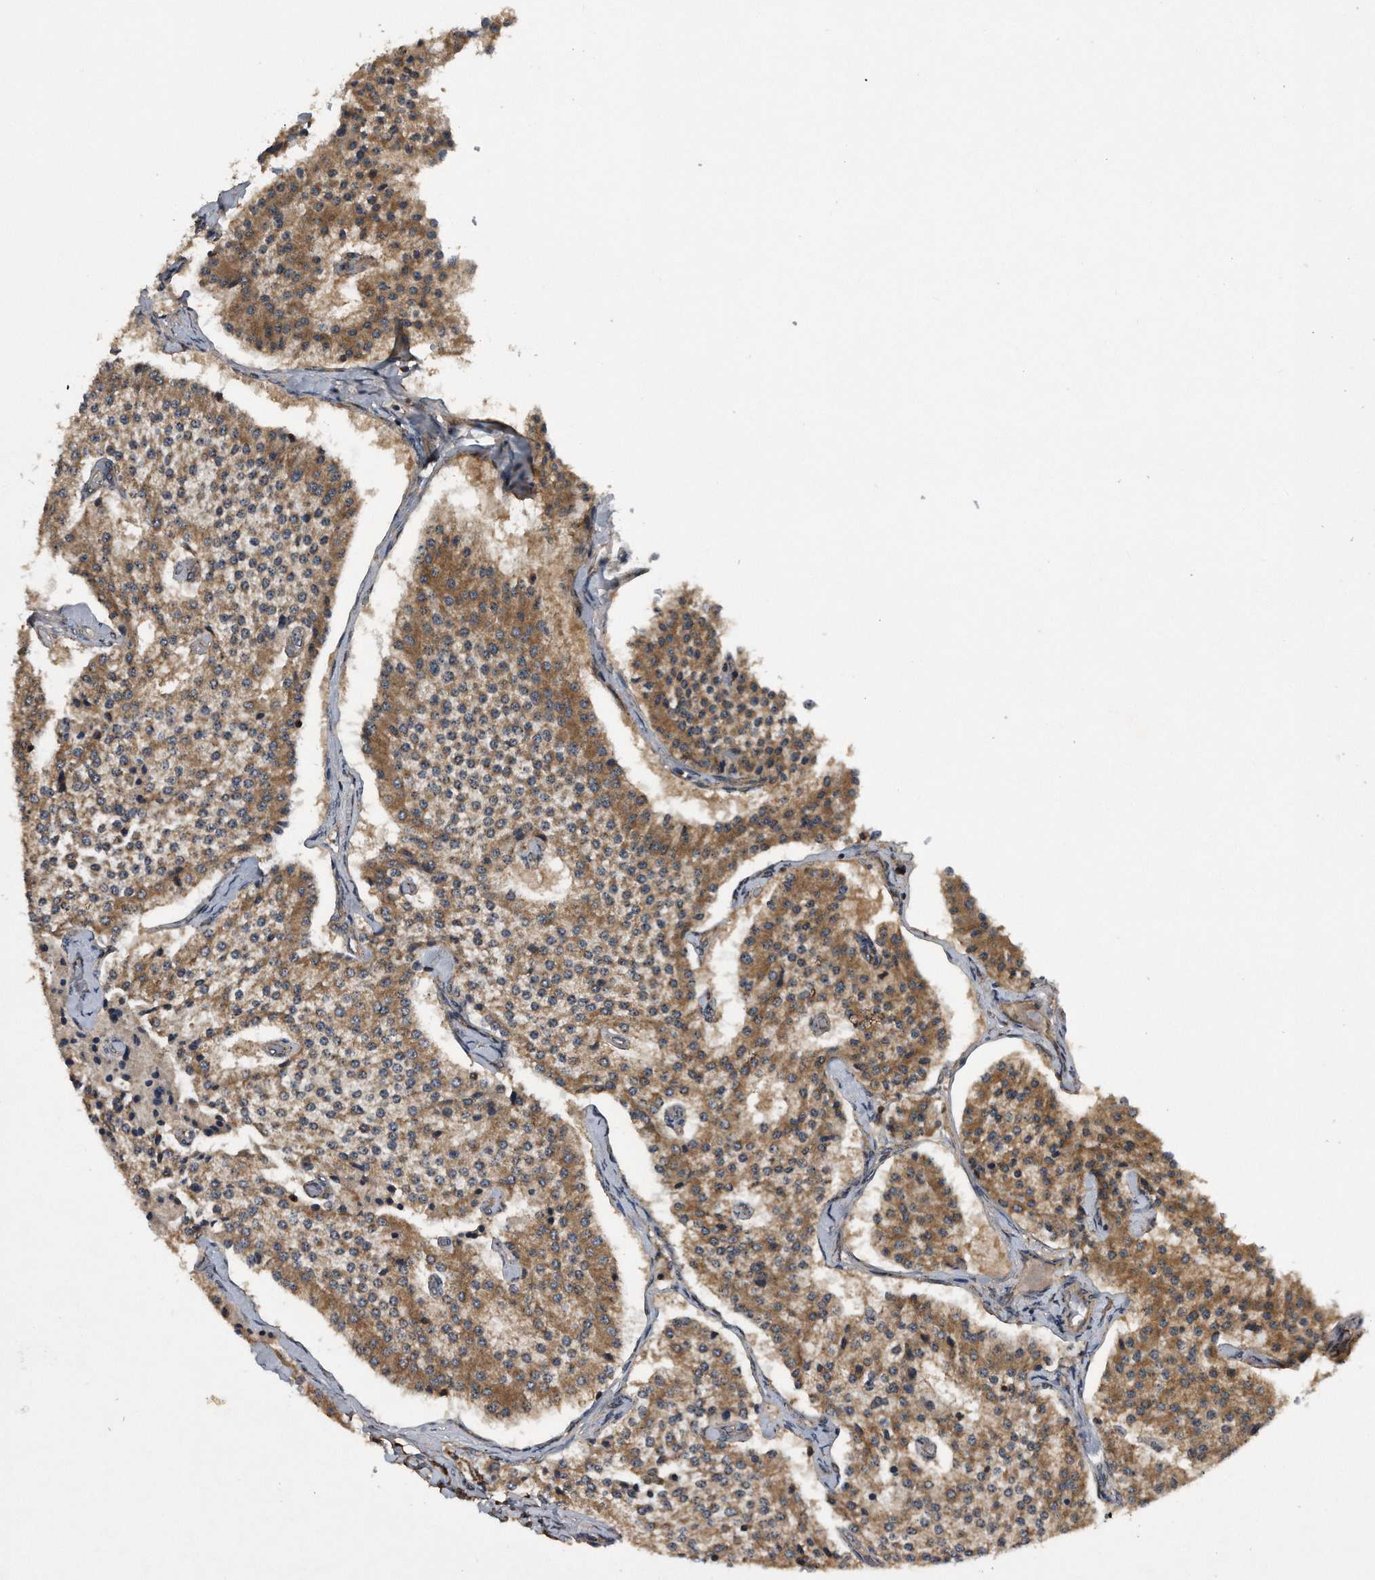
{"staining": {"intensity": "moderate", "quantity": ">75%", "location": "cytoplasmic/membranous"}, "tissue": "carcinoid", "cell_type": "Tumor cells", "image_type": "cancer", "snomed": [{"axis": "morphology", "description": "Carcinoid, malignant, NOS"}, {"axis": "topography", "description": "Colon"}], "caption": "Protein analysis of carcinoid tissue shows moderate cytoplasmic/membranous expression in about >75% of tumor cells. Immunohistochemistry (ihc) stains the protein in brown and the nuclei are stained blue.", "gene": "ALPK2", "patient": {"sex": "female", "age": 52}}